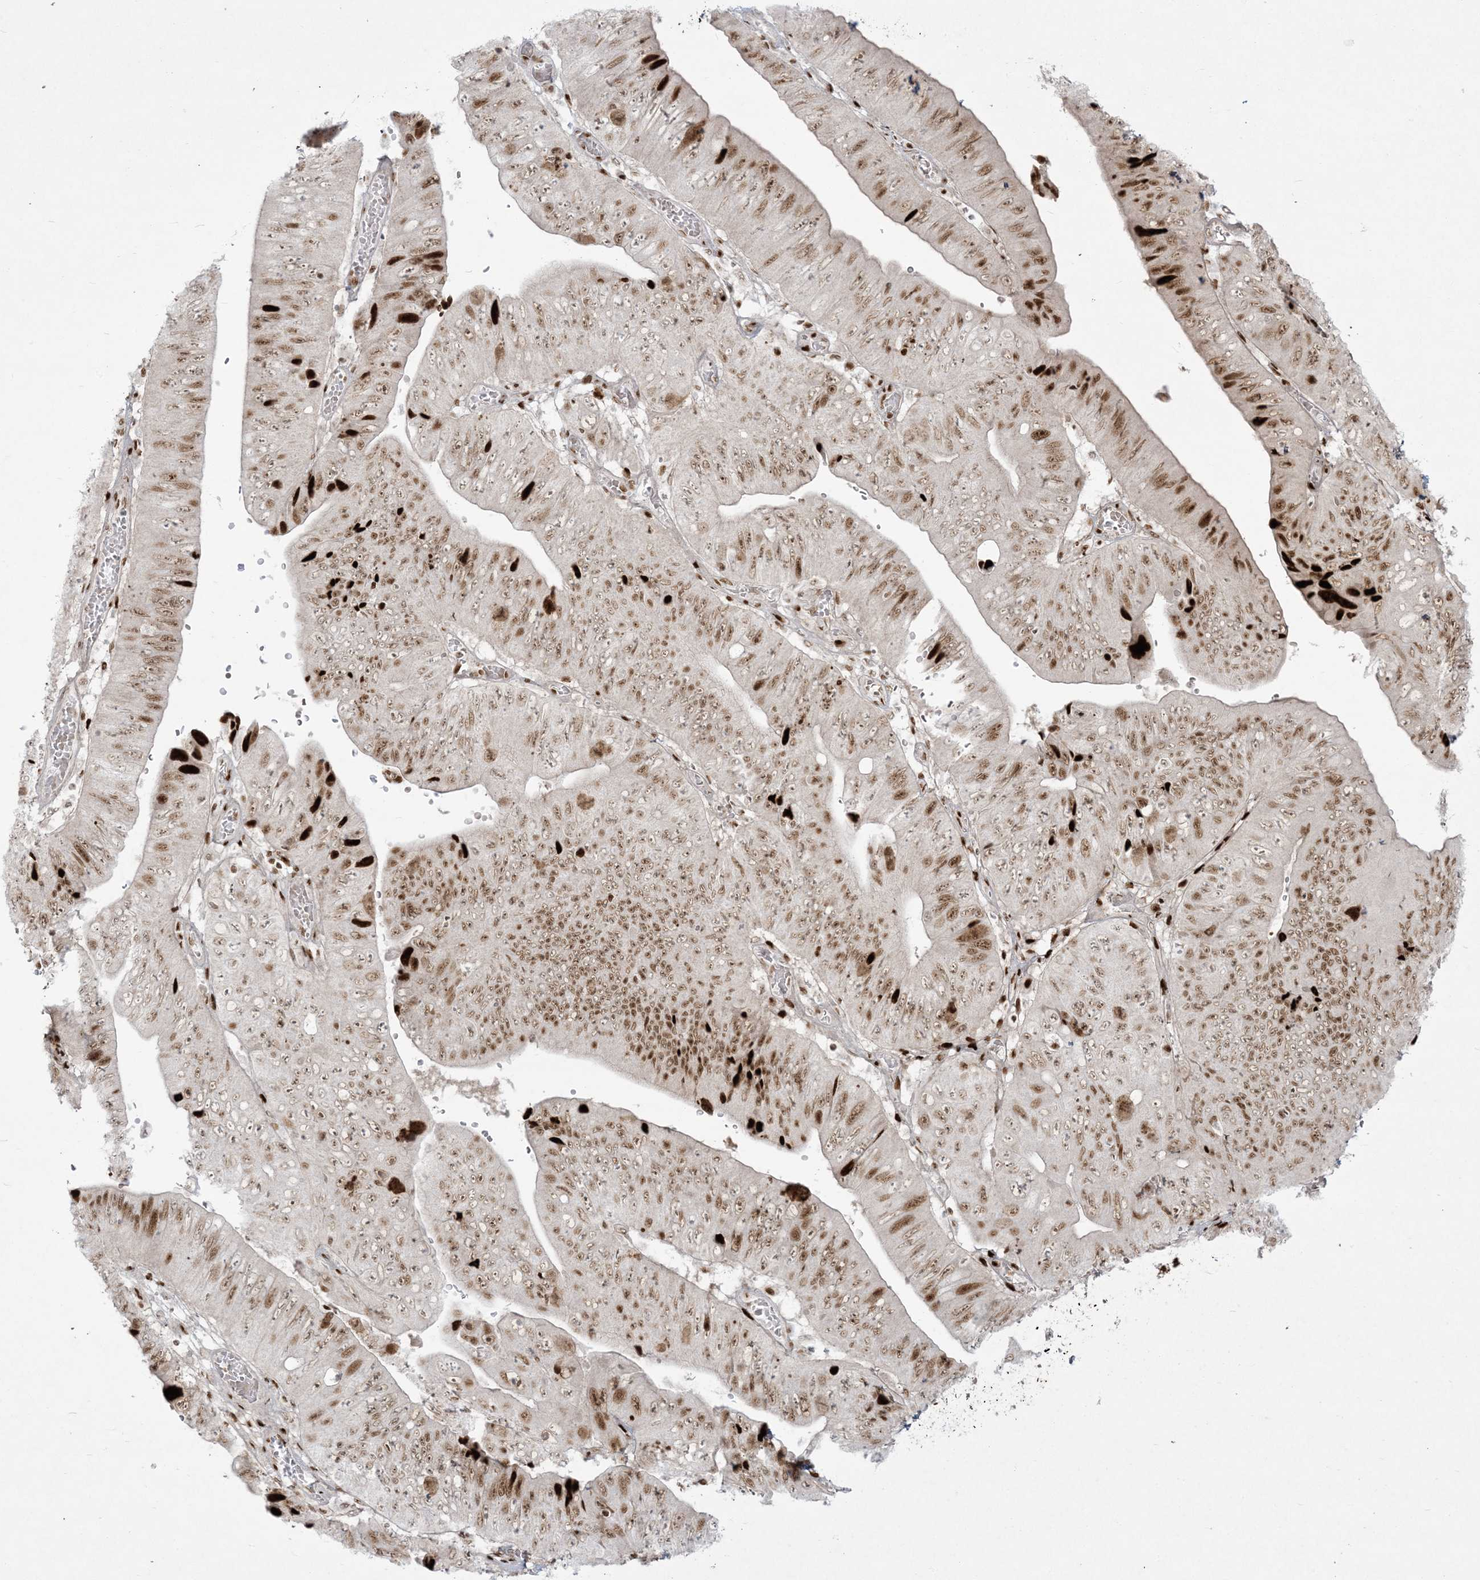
{"staining": {"intensity": "strong", "quantity": "25%-75%", "location": "nuclear"}, "tissue": "stomach cancer", "cell_type": "Tumor cells", "image_type": "cancer", "snomed": [{"axis": "morphology", "description": "Adenocarcinoma, NOS"}, {"axis": "topography", "description": "Stomach"}], "caption": "Human adenocarcinoma (stomach) stained with a protein marker shows strong staining in tumor cells.", "gene": "RBM10", "patient": {"sex": "male", "age": 59}}